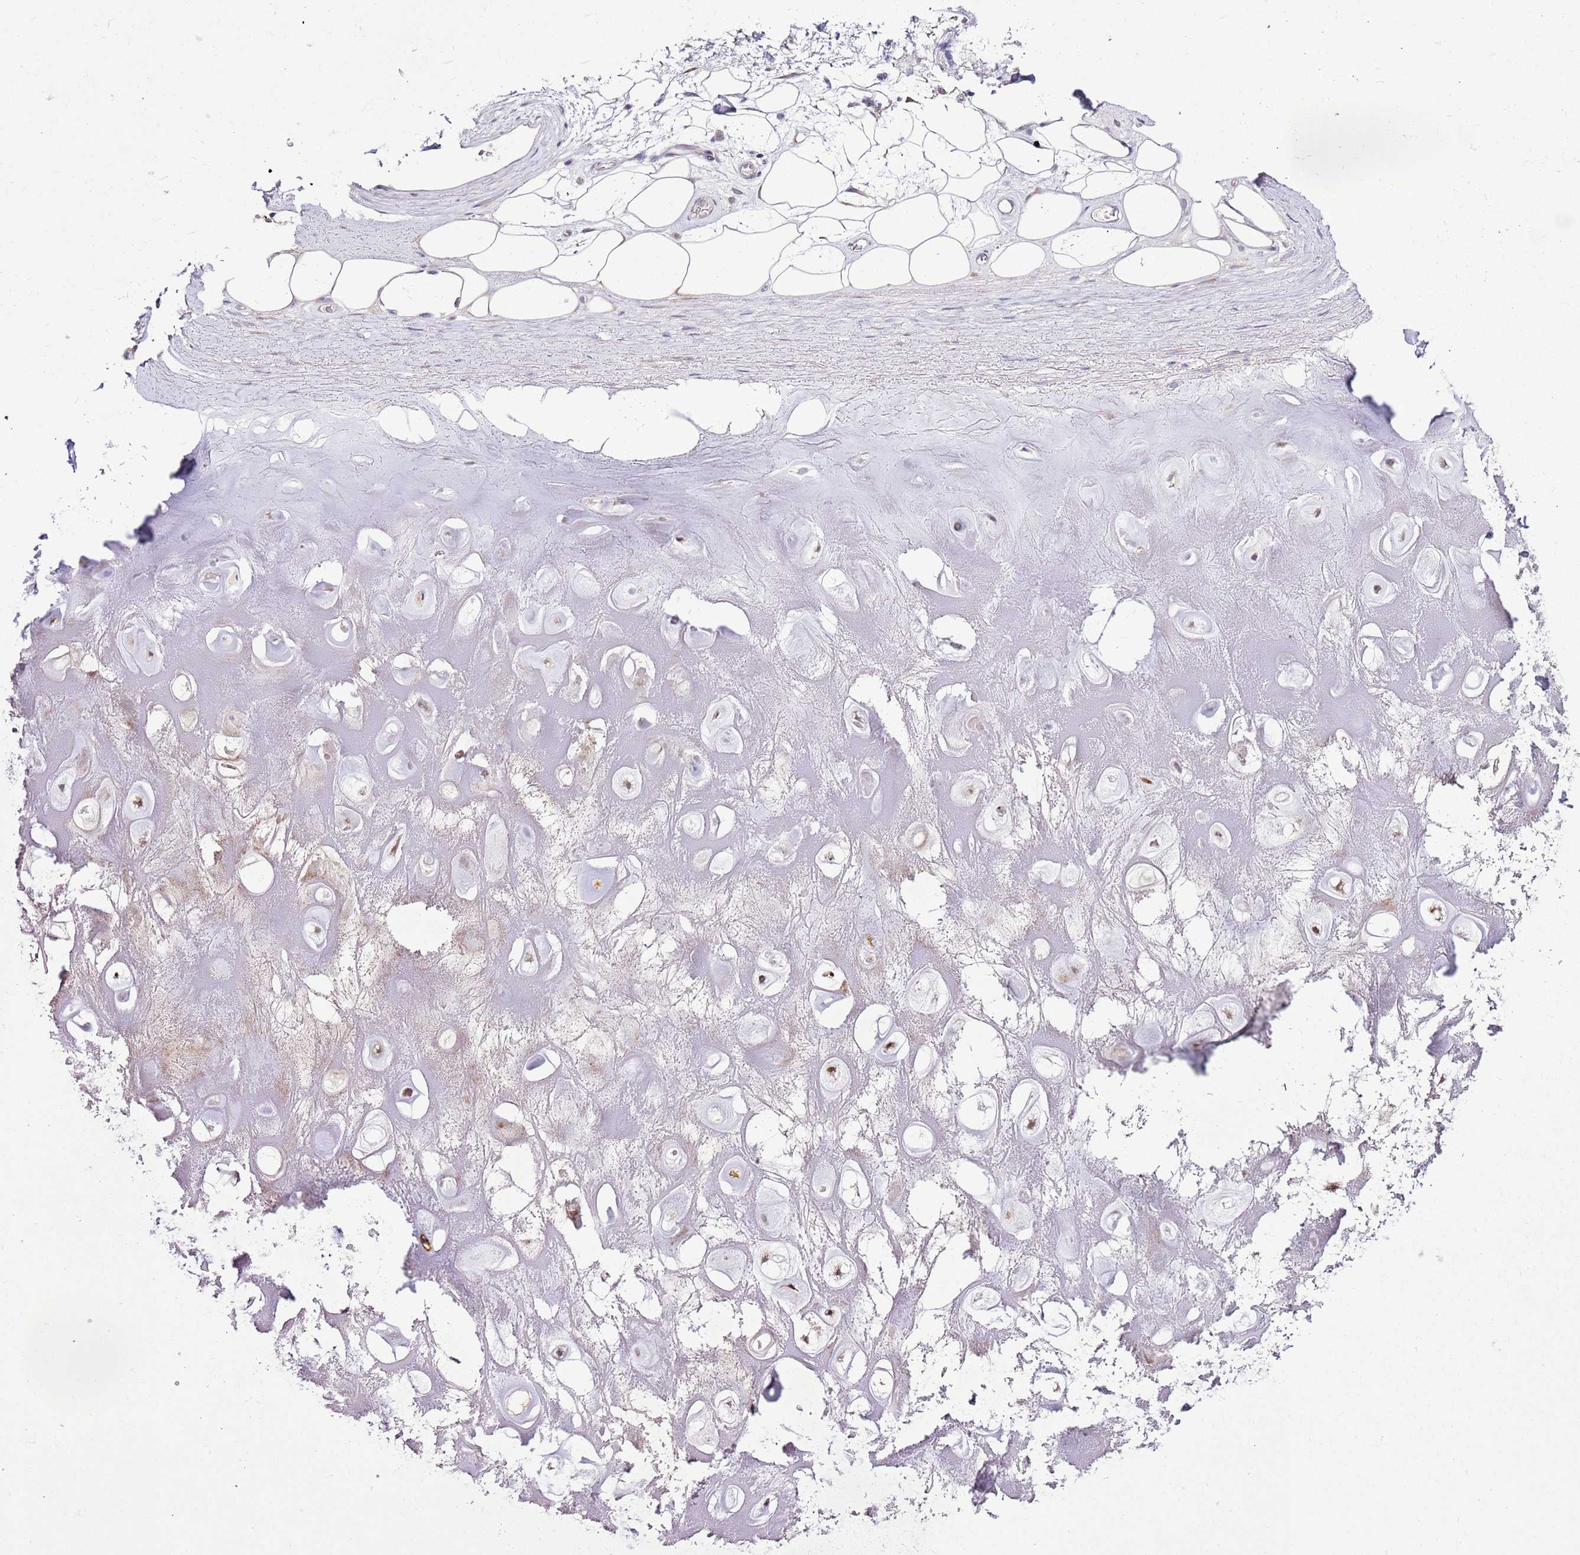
{"staining": {"intensity": "negative", "quantity": "none", "location": "none"}, "tissue": "adipose tissue", "cell_type": "Adipocytes", "image_type": "normal", "snomed": [{"axis": "morphology", "description": "Normal tissue, NOS"}, {"axis": "topography", "description": "Cartilage tissue"}], "caption": "An immunohistochemistry (IHC) photomicrograph of benign adipose tissue is shown. There is no staining in adipocytes of adipose tissue.", "gene": "SLC38A5", "patient": {"sex": "male", "age": 81}}